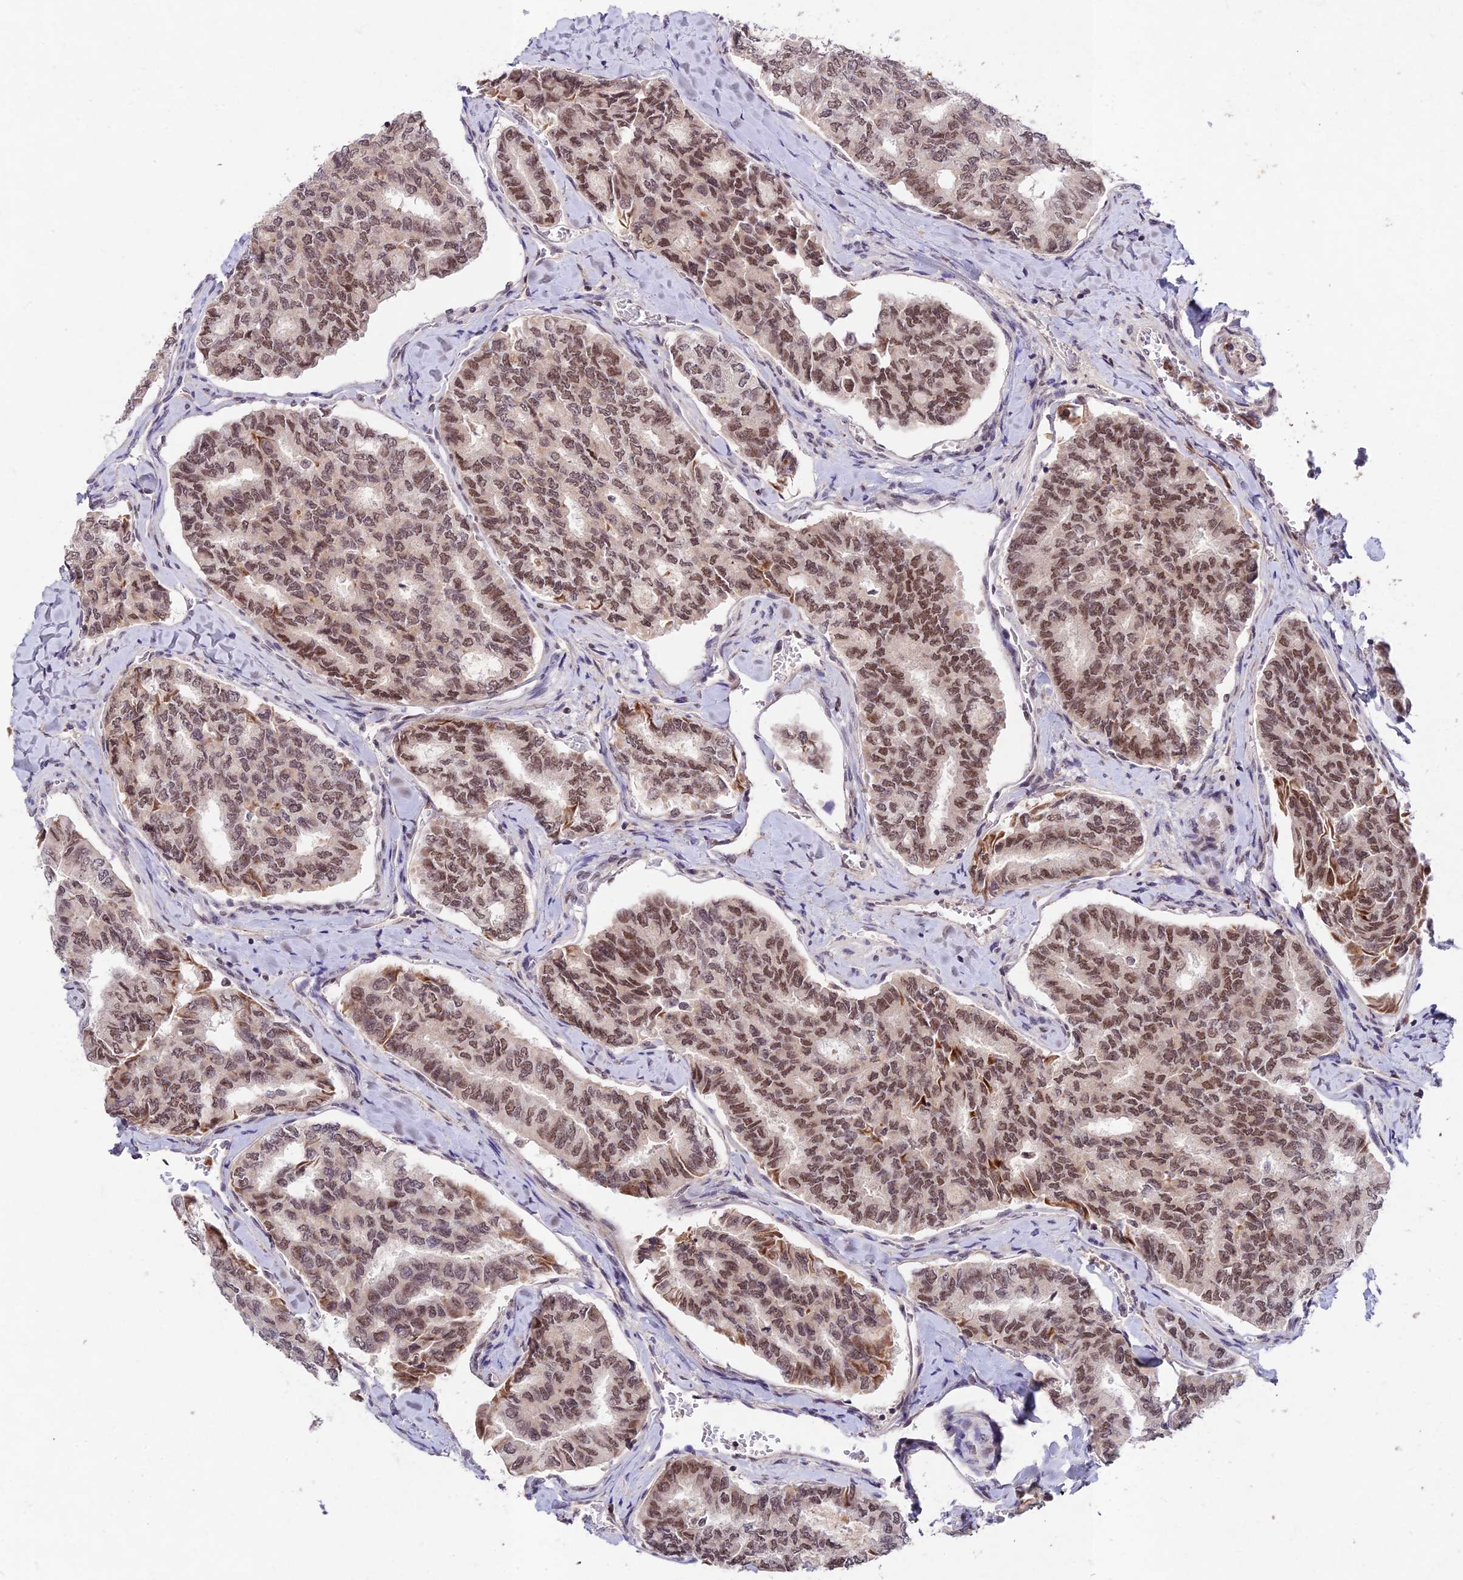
{"staining": {"intensity": "moderate", "quantity": ">75%", "location": "nuclear"}, "tissue": "thyroid cancer", "cell_type": "Tumor cells", "image_type": "cancer", "snomed": [{"axis": "morphology", "description": "Papillary adenocarcinoma, NOS"}, {"axis": "topography", "description": "Thyroid gland"}], "caption": "Immunohistochemical staining of human thyroid papillary adenocarcinoma exhibits medium levels of moderate nuclear protein staining in about >75% of tumor cells.", "gene": "RAVER1", "patient": {"sex": "female", "age": 35}}